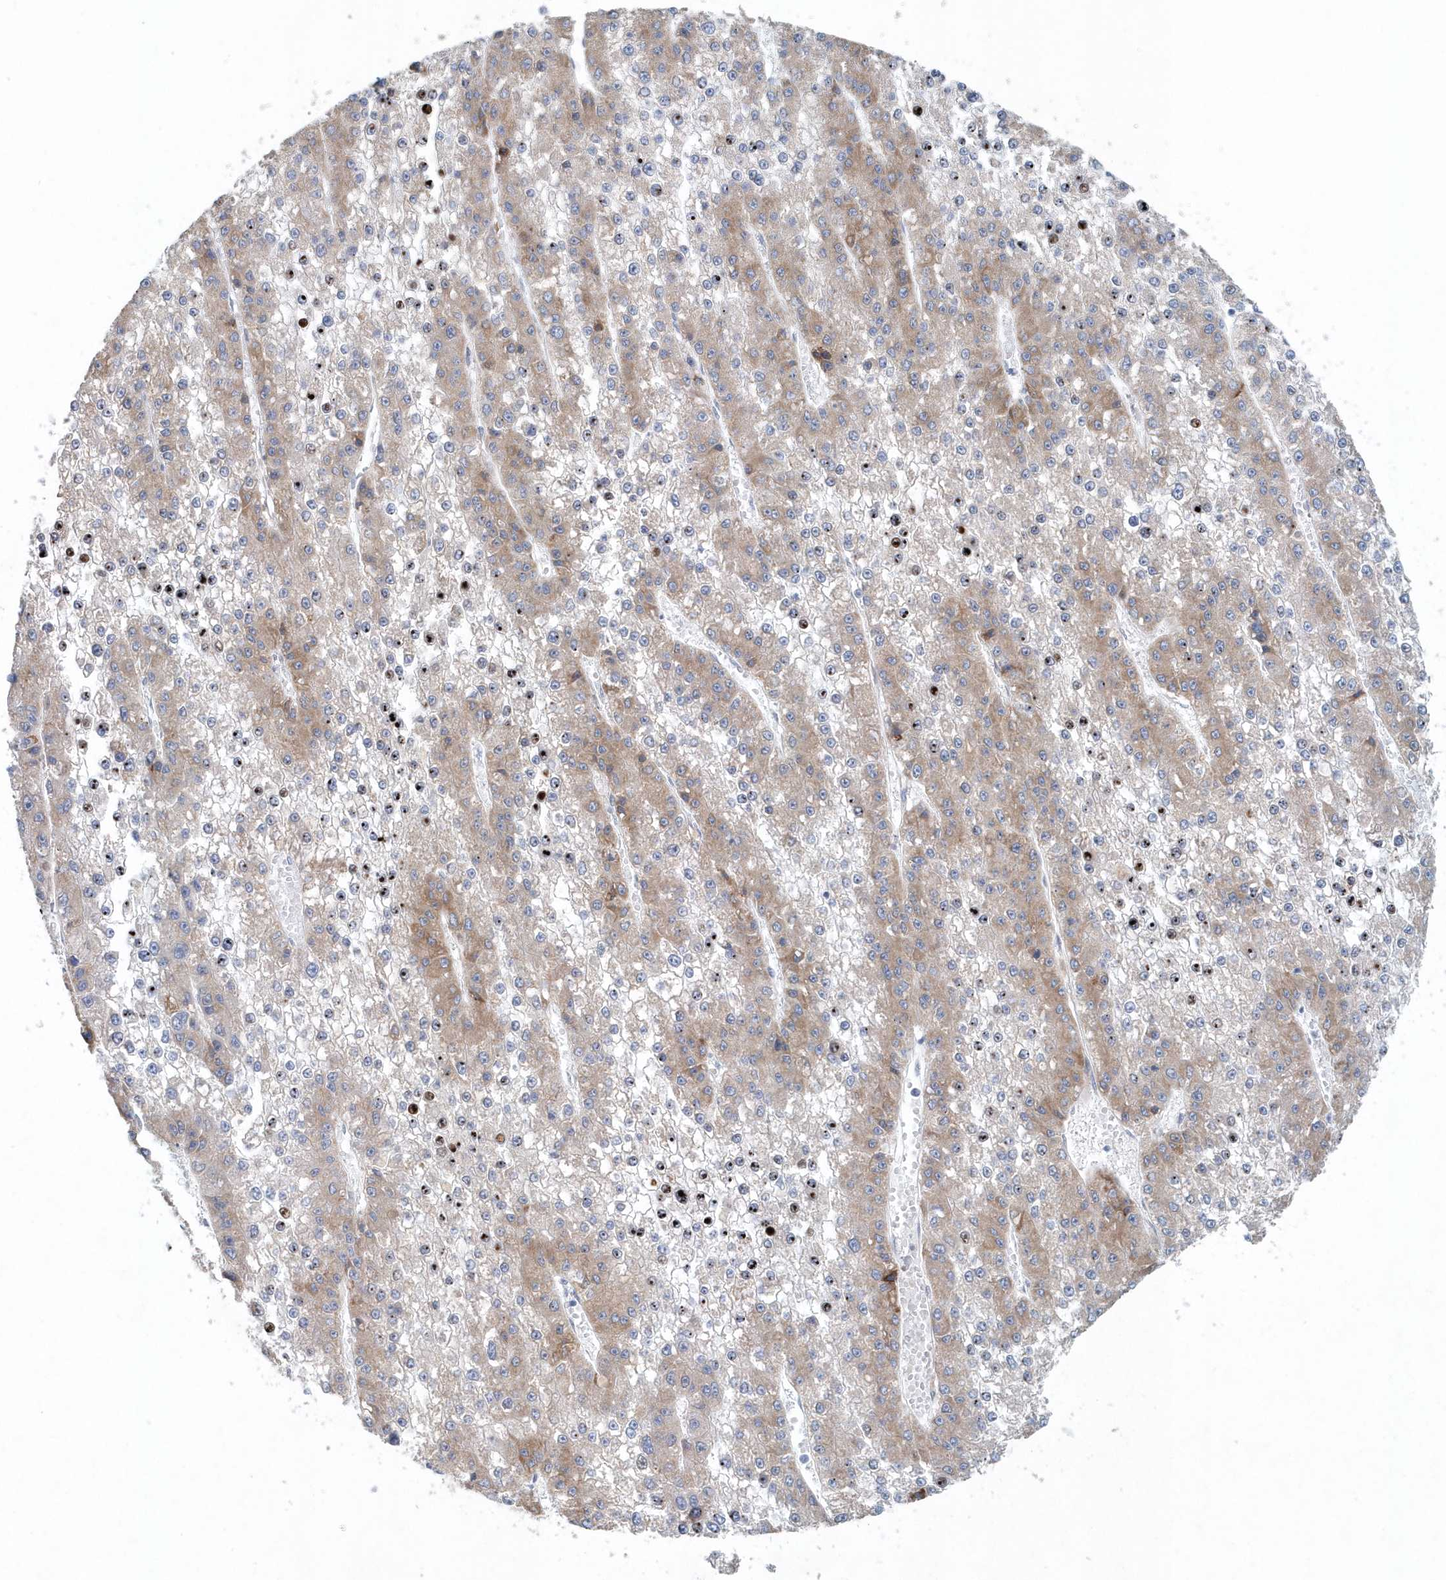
{"staining": {"intensity": "weak", "quantity": "25%-75%", "location": "cytoplasmic/membranous"}, "tissue": "liver cancer", "cell_type": "Tumor cells", "image_type": "cancer", "snomed": [{"axis": "morphology", "description": "Carcinoma, Hepatocellular, NOS"}, {"axis": "topography", "description": "Liver"}], "caption": "The immunohistochemical stain highlights weak cytoplasmic/membranous staining in tumor cells of liver cancer (hepatocellular carcinoma) tissue.", "gene": "PFN2", "patient": {"sex": "female", "age": 73}}